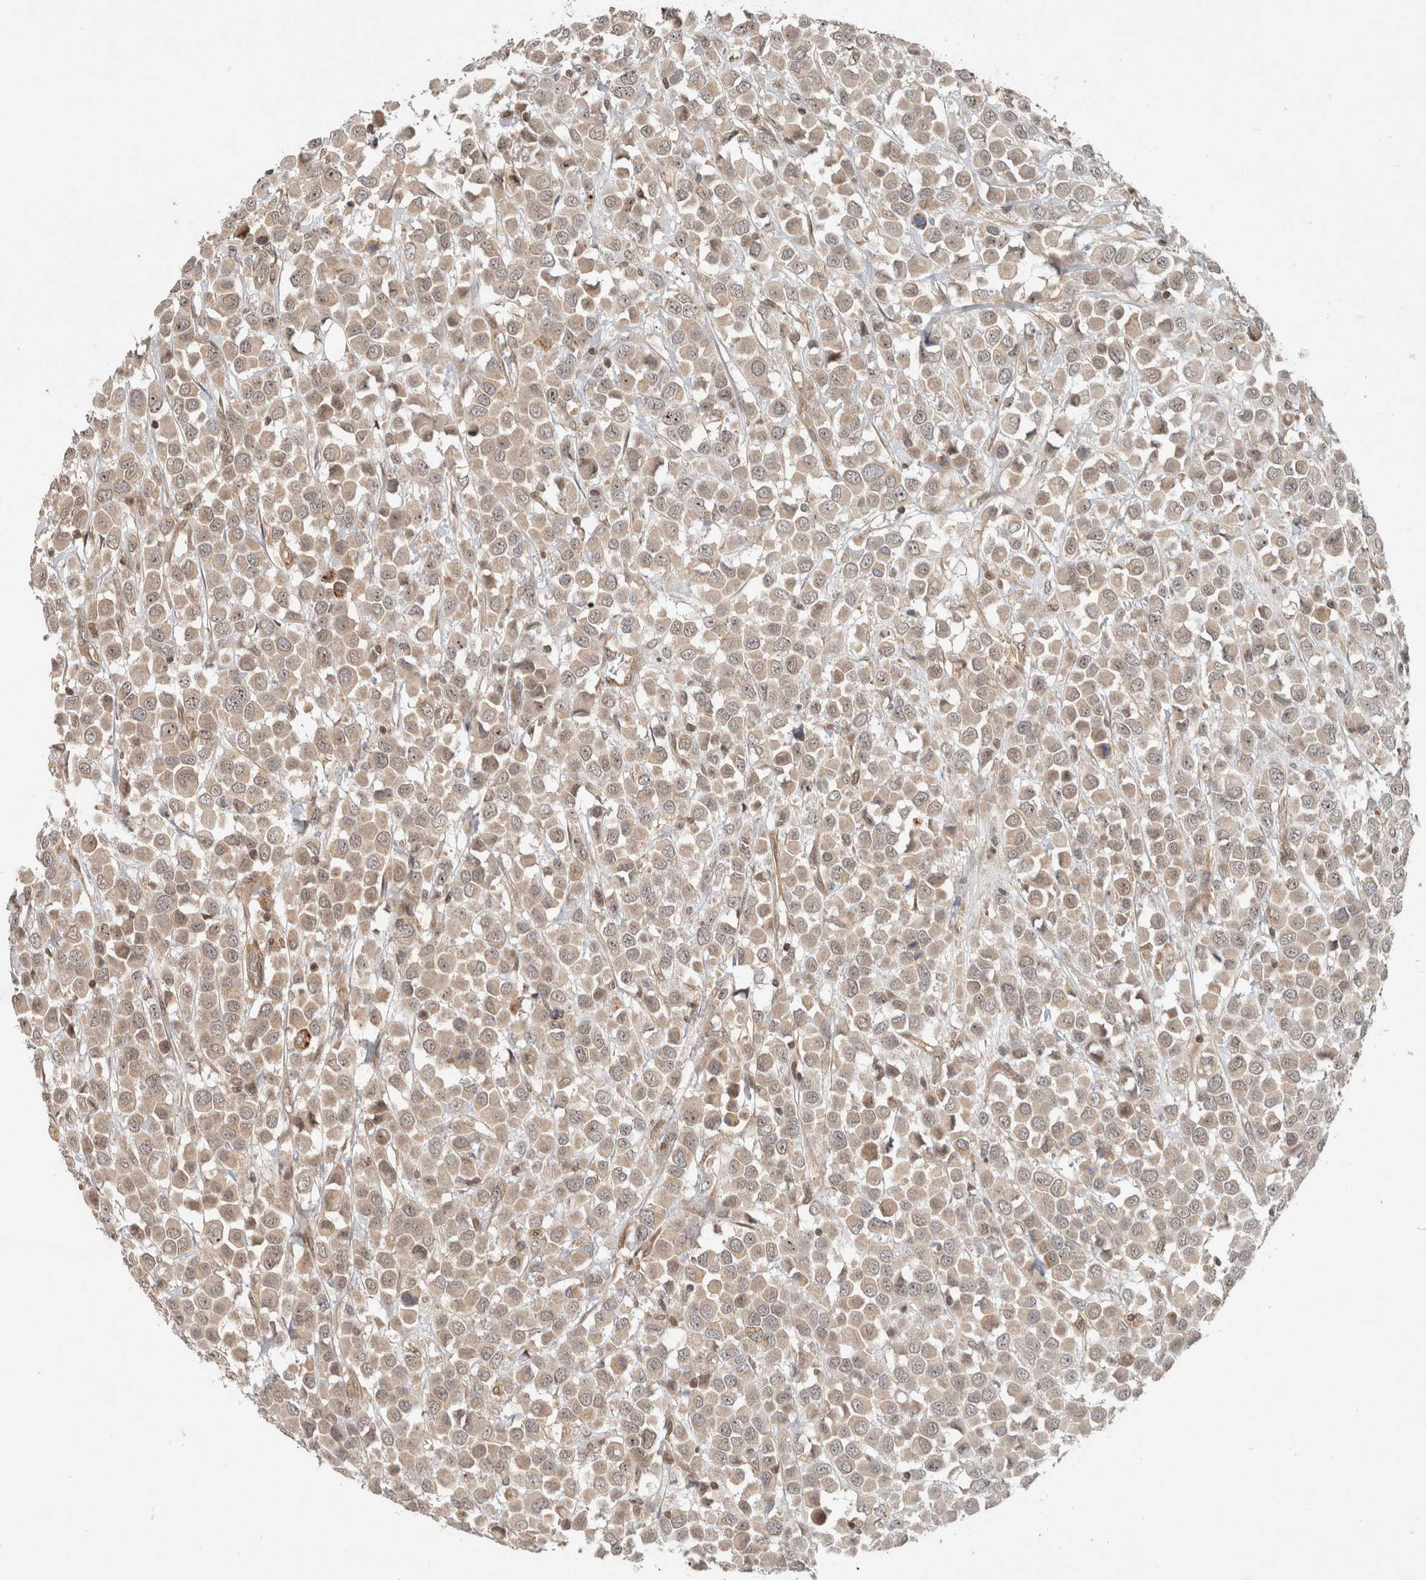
{"staining": {"intensity": "weak", "quantity": "<25%", "location": "cytoplasmic/membranous,nuclear"}, "tissue": "breast cancer", "cell_type": "Tumor cells", "image_type": "cancer", "snomed": [{"axis": "morphology", "description": "Duct carcinoma"}, {"axis": "topography", "description": "Breast"}], "caption": "Micrograph shows no protein positivity in tumor cells of breast cancer tissue. (DAB (3,3'-diaminobenzidine) IHC with hematoxylin counter stain).", "gene": "CAAP1", "patient": {"sex": "female", "age": 61}}